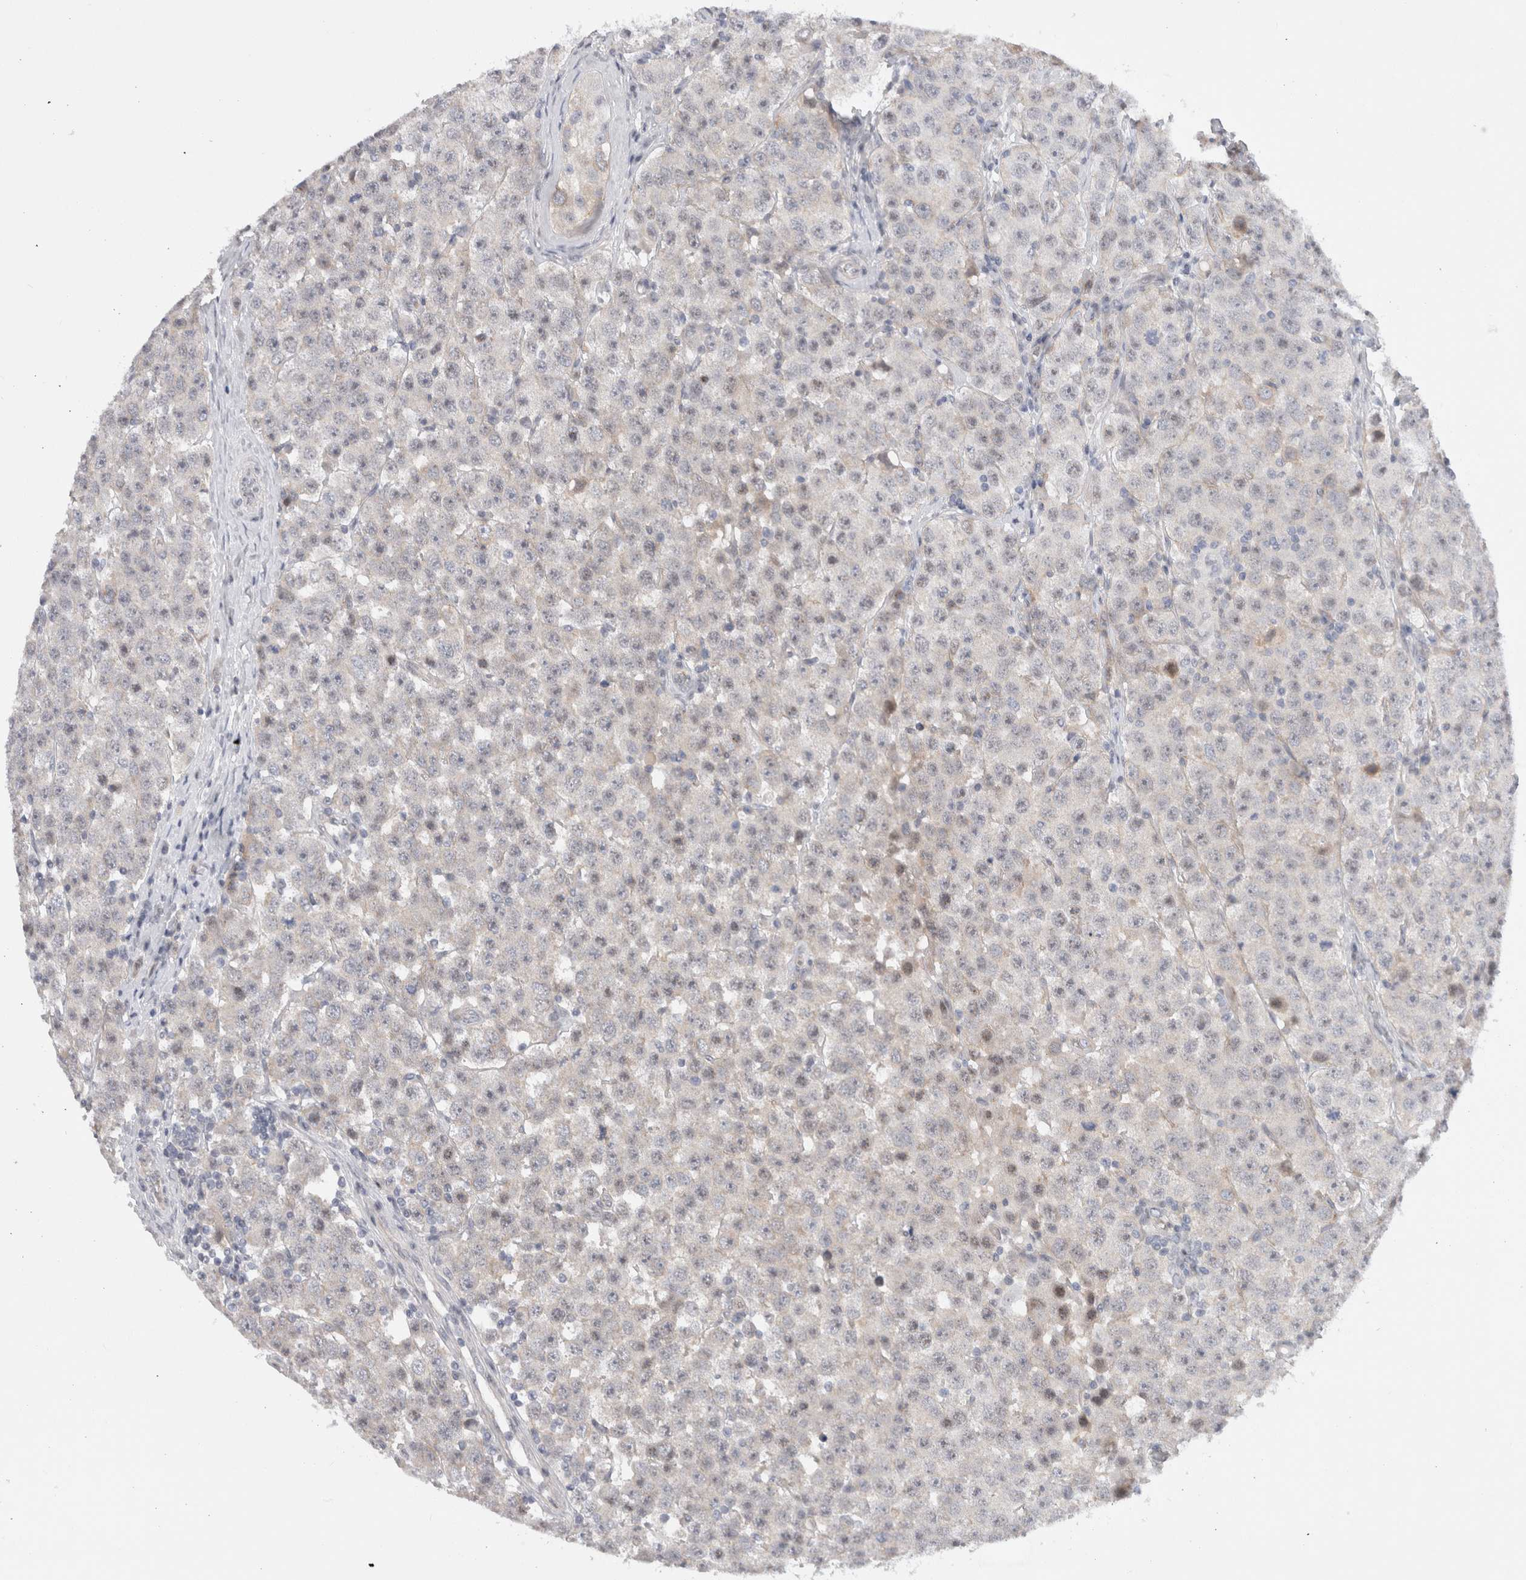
{"staining": {"intensity": "weak", "quantity": "<25%", "location": "nuclear"}, "tissue": "testis cancer", "cell_type": "Tumor cells", "image_type": "cancer", "snomed": [{"axis": "morphology", "description": "Seminoma, NOS"}, {"axis": "morphology", "description": "Carcinoma, Embryonal, NOS"}, {"axis": "topography", "description": "Testis"}], "caption": "This is an IHC image of testis cancer. There is no expression in tumor cells.", "gene": "CERS3", "patient": {"sex": "male", "age": 28}}